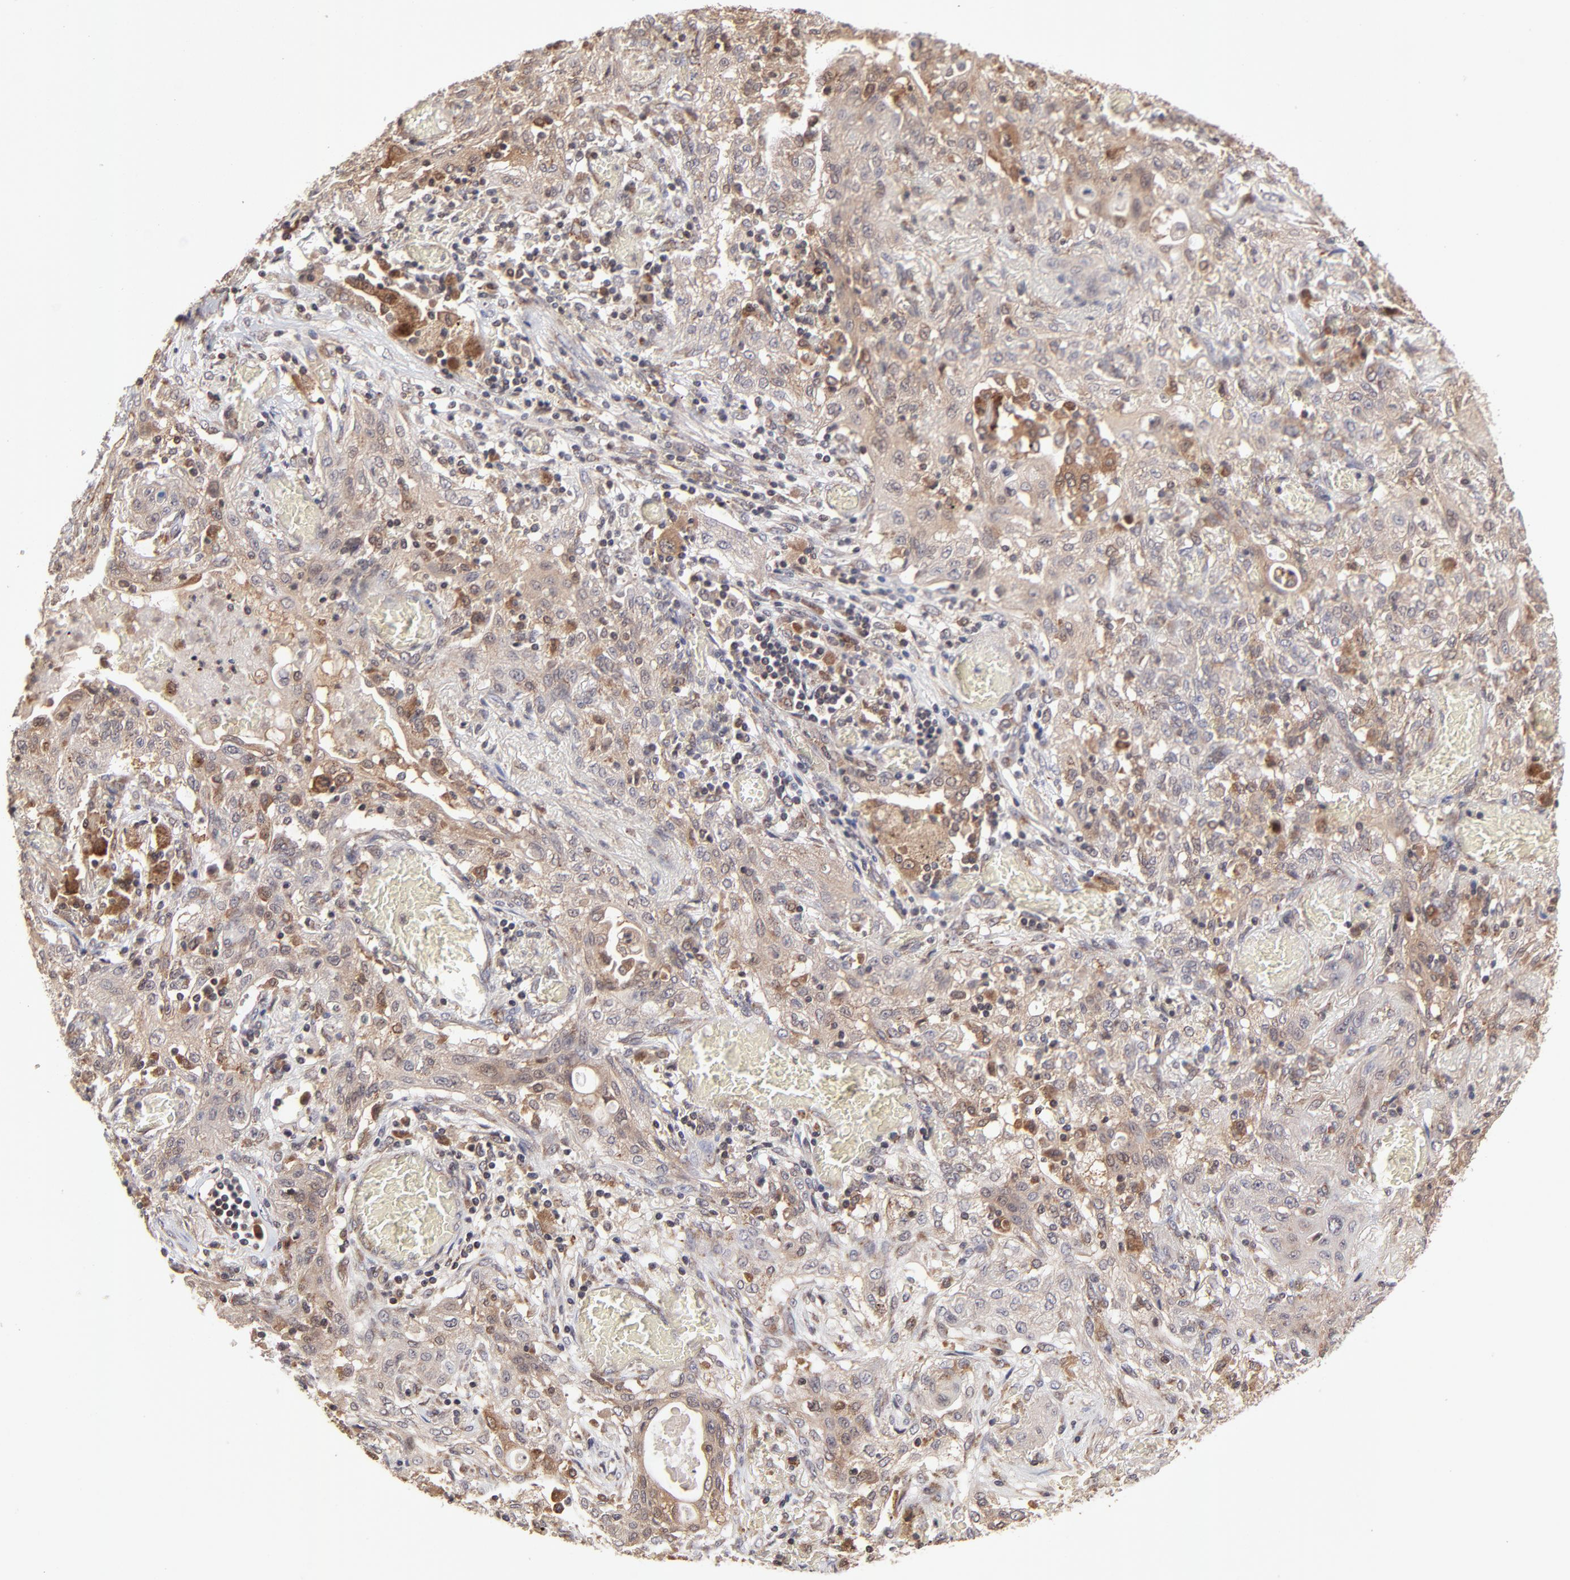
{"staining": {"intensity": "weak", "quantity": "25%-75%", "location": "cytoplasmic/membranous"}, "tissue": "lung cancer", "cell_type": "Tumor cells", "image_type": "cancer", "snomed": [{"axis": "morphology", "description": "Squamous cell carcinoma, NOS"}, {"axis": "topography", "description": "Lung"}], "caption": "Brown immunohistochemical staining in squamous cell carcinoma (lung) reveals weak cytoplasmic/membranous expression in about 25%-75% of tumor cells.", "gene": "UBE2L6", "patient": {"sex": "female", "age": 47}}